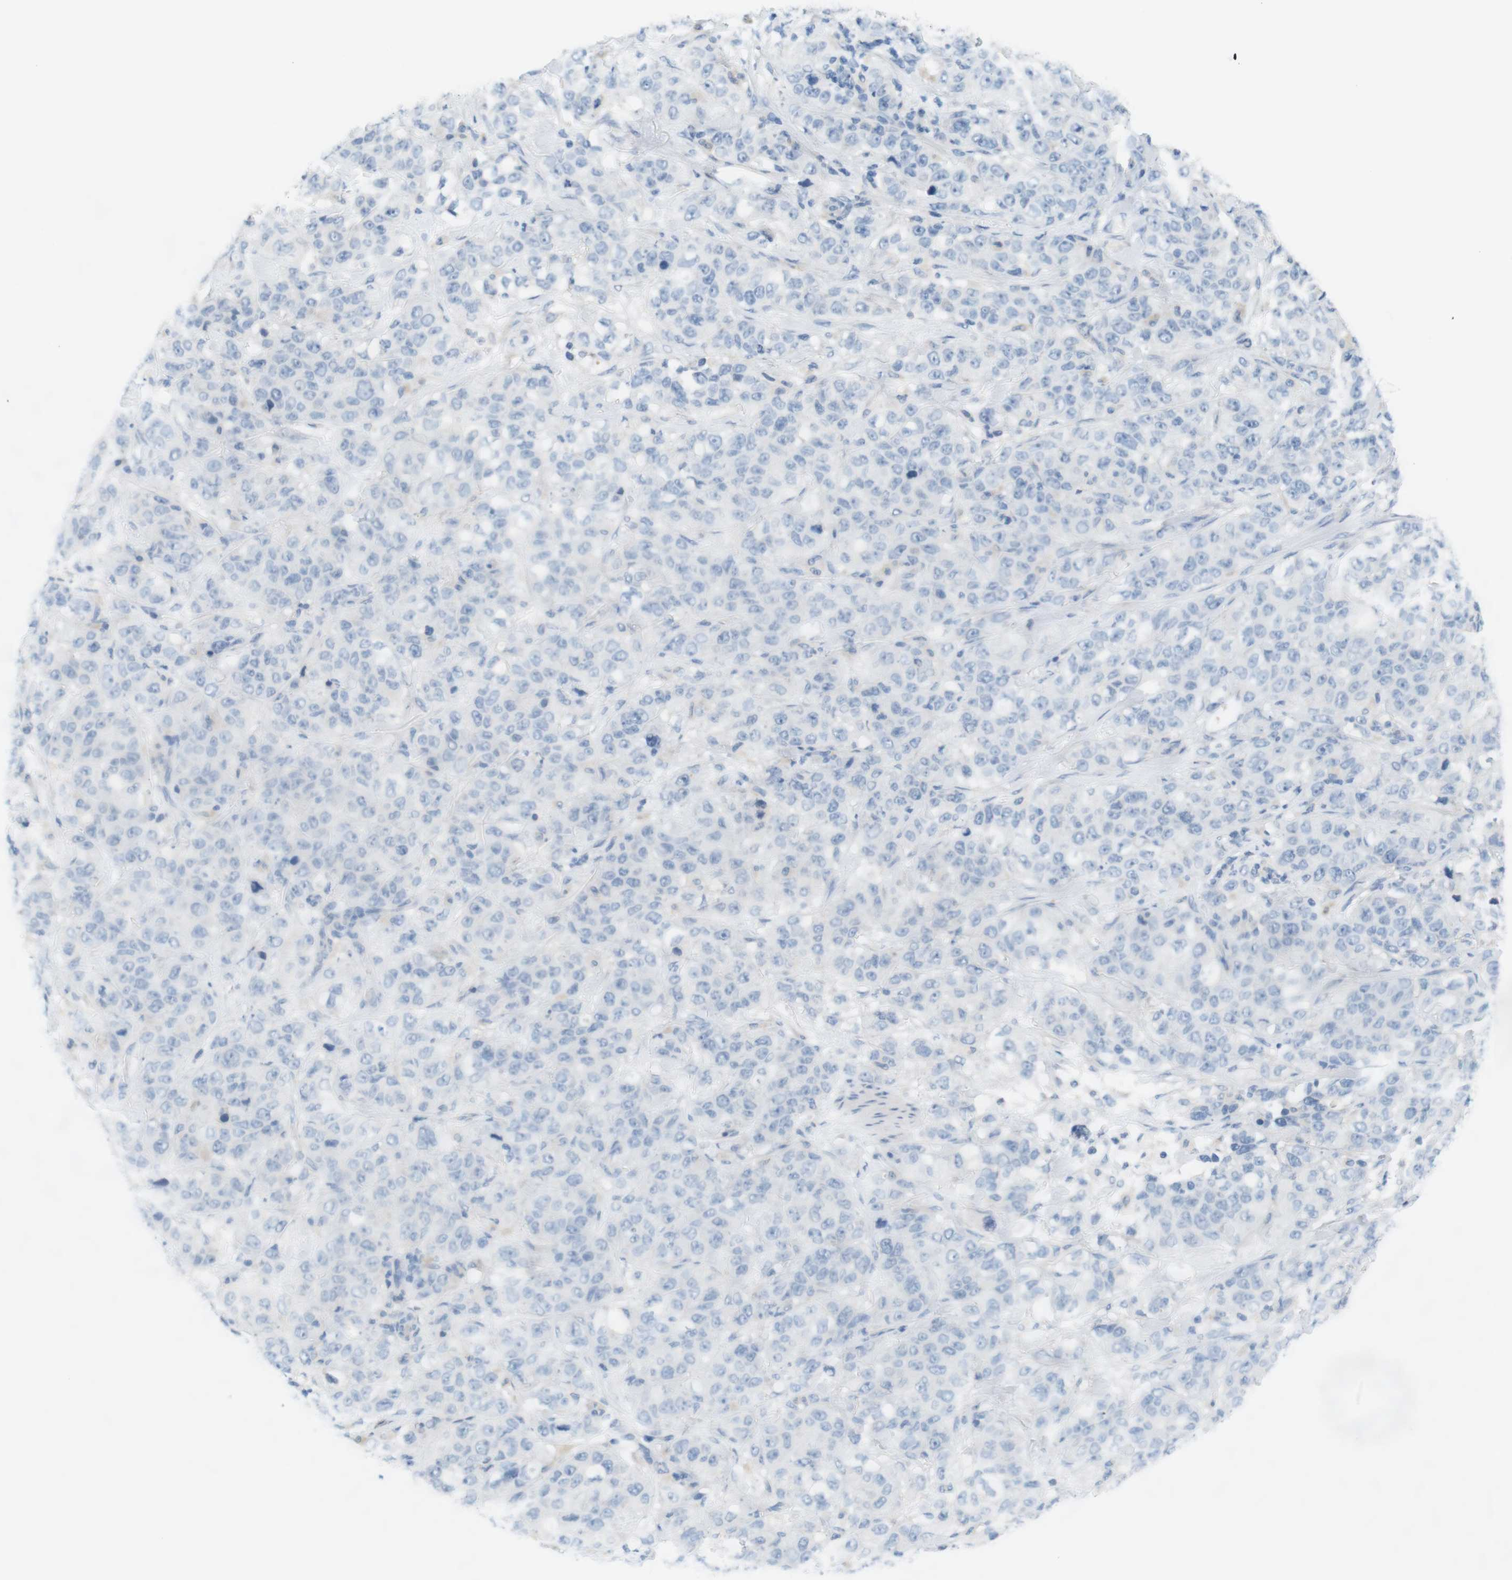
{"staining": {"intensity": "negative", "quantity": "none", "location": "none"}, "tissue": "stomach cancer", "cell_type": "Tumor cells", "image_type": "cancer", "snomed": [{"axis": "morphology", "description": "Adenocarcinoma, NOS"}, {"axis": "topography", "description": "Stomach"}], "caption": "The histopathology image exhibits no staining of tumor cells in stomach adenocarcinoma. (DAB IHC visualized using brightfield microscopy, high magnification).", "gene": "LRRK2", "patient": {"sex": "male", "age": 48}}